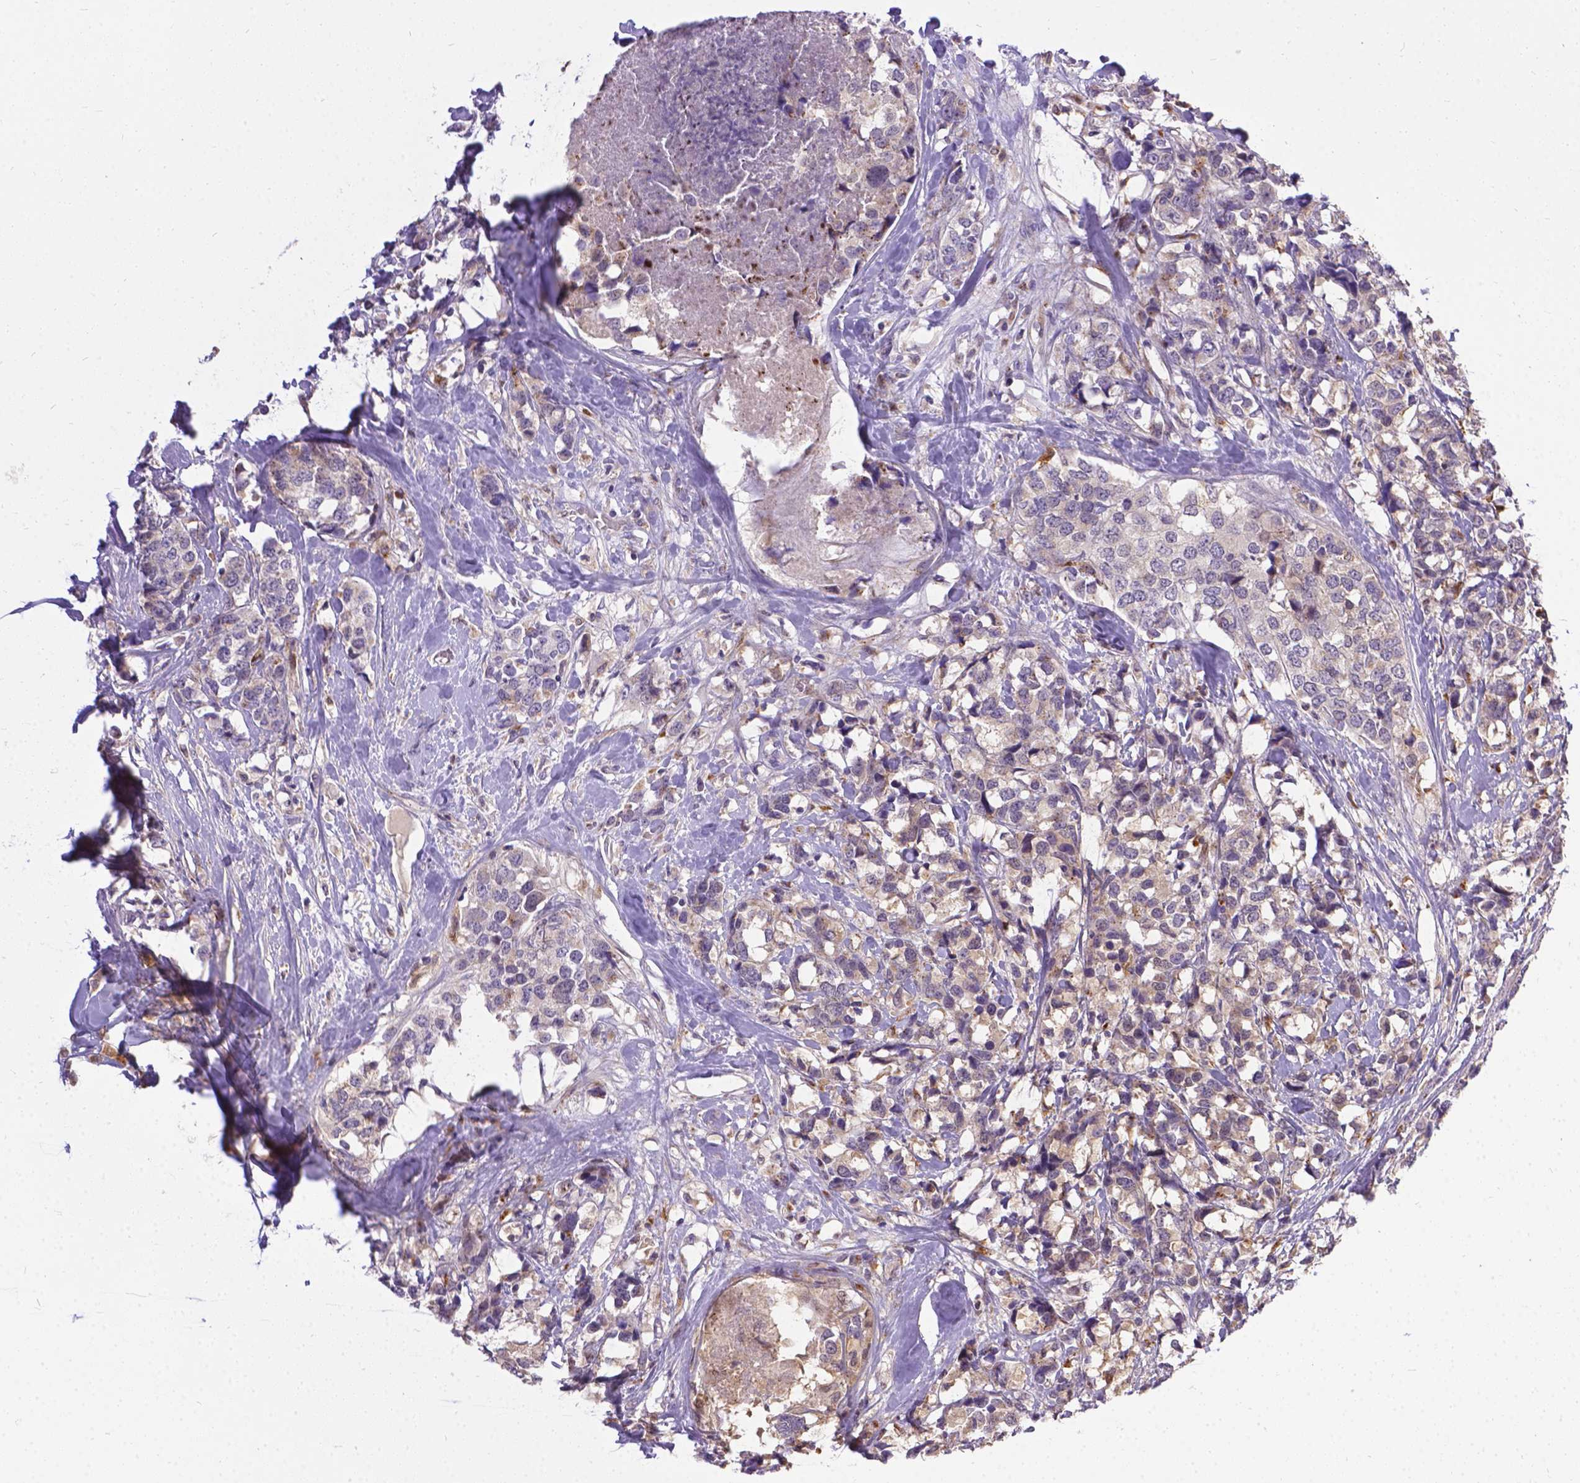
{"staining": {"intensity": "negative", "quantity": "none", "location": "none"}, "tissue": "breast cancer", "cell_type": "Tumor cells", "image_type": "cancer", "snomed": [{"axis": "morphology", "description": "Lobular carcinoma"}, {"axis": "topography", "description": "Breast"}], "caption": "Tumor cells show no significant staining in breast cancer (lobular carcinoma).", "gene": "TM4SF18", "patient": {"sex": "female", "age": 59}}